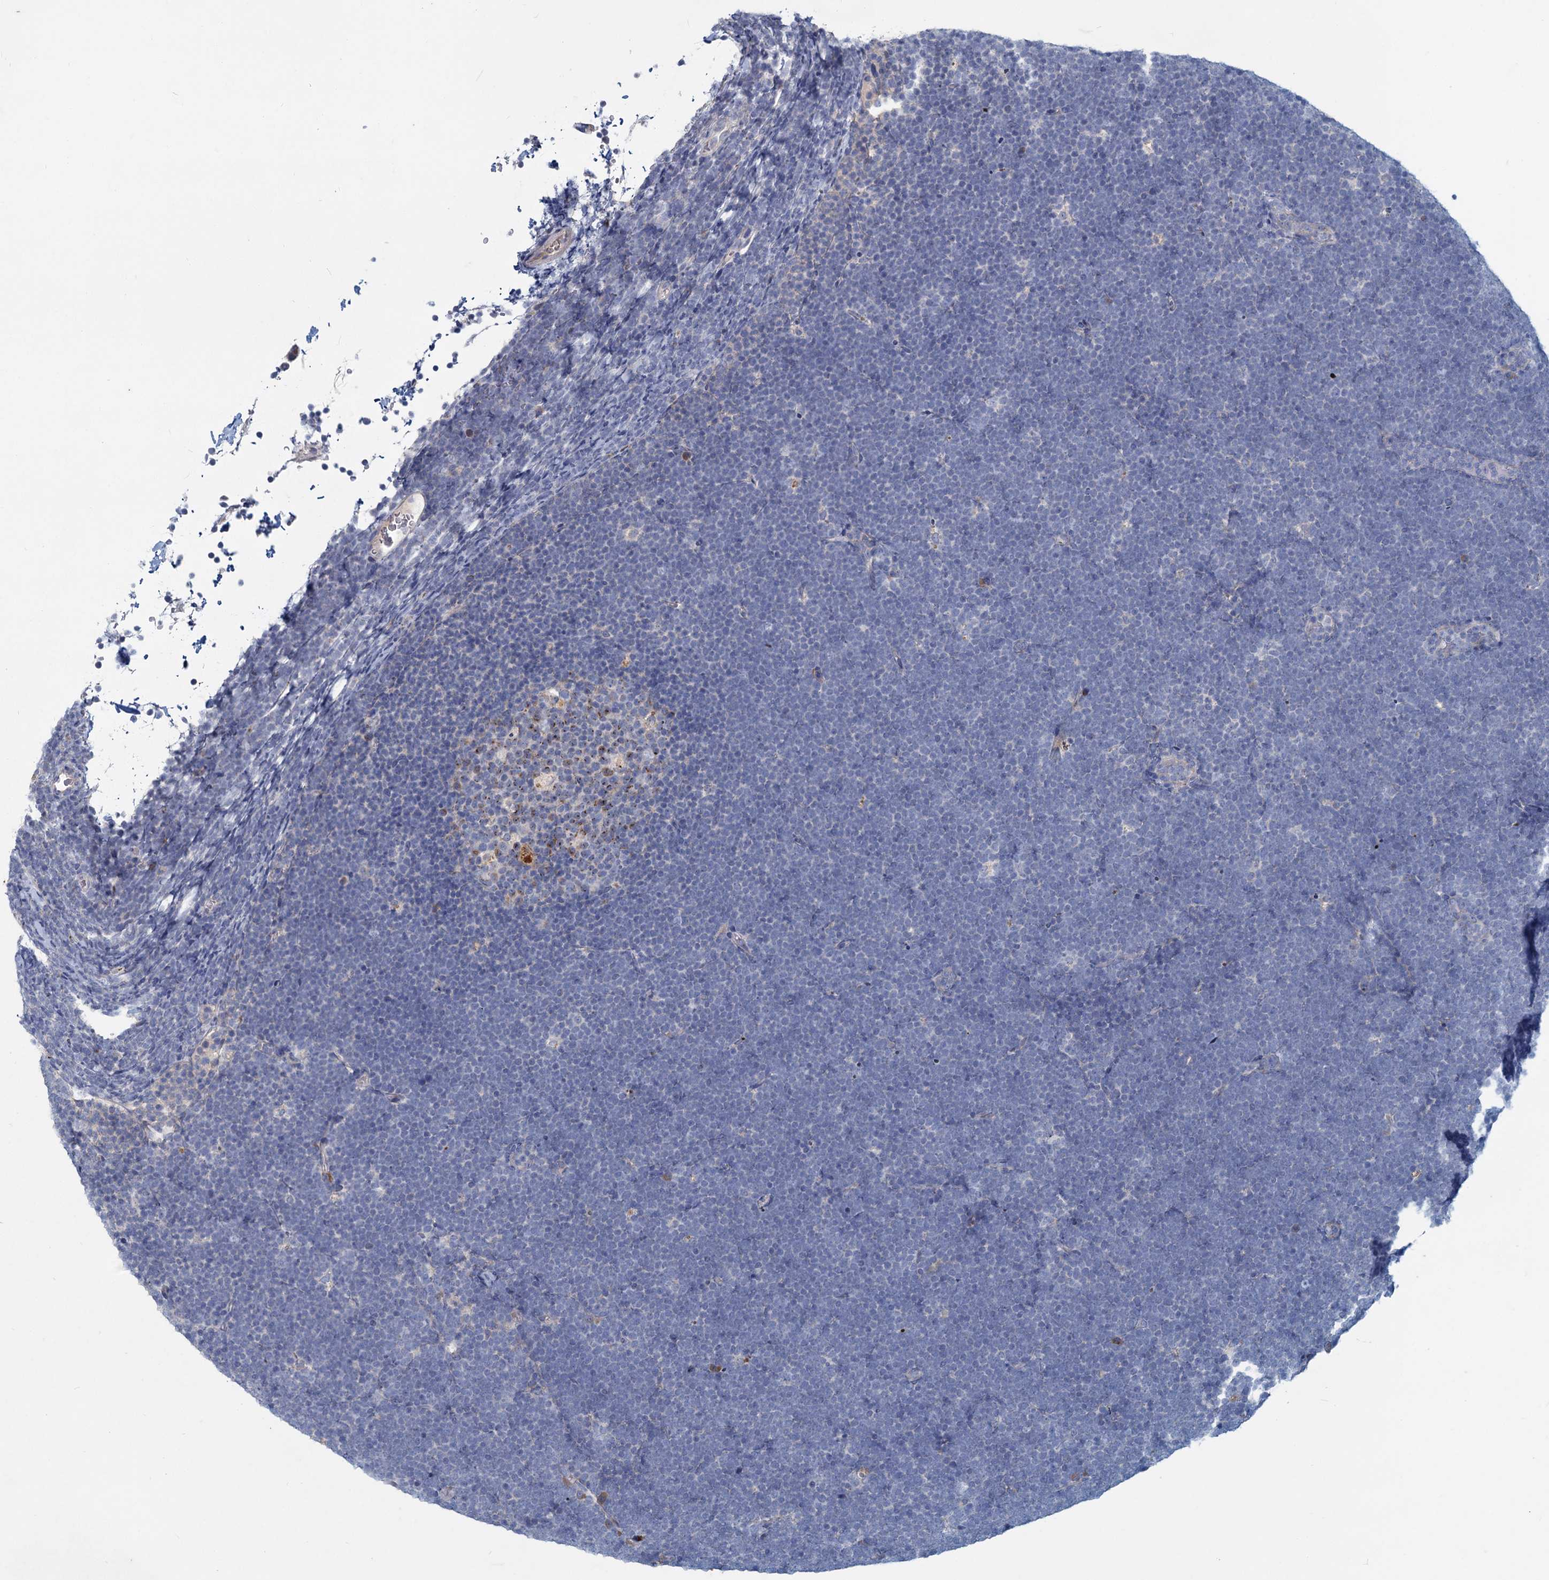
{"staining": {"intensity": "negative", "quantity": "none", "location": "none"}, "tissue": "lymphoma", "cell_type": "Tumor cells", "image_type": "cancer", "snomed": [{"axis": "morphology", "description": "Malignant lymphoma, non-Hodgkin's type, High grade"}, {"axis": "topography", "description": "Lymph node"}], "caption": "DAB immunohistochemical staining of lymphoma reveals no significant expression in tumor cells. Nuclei are stained in blue.", "gene": "TMX2", "patient": {"sex": "male", "age": 13}}